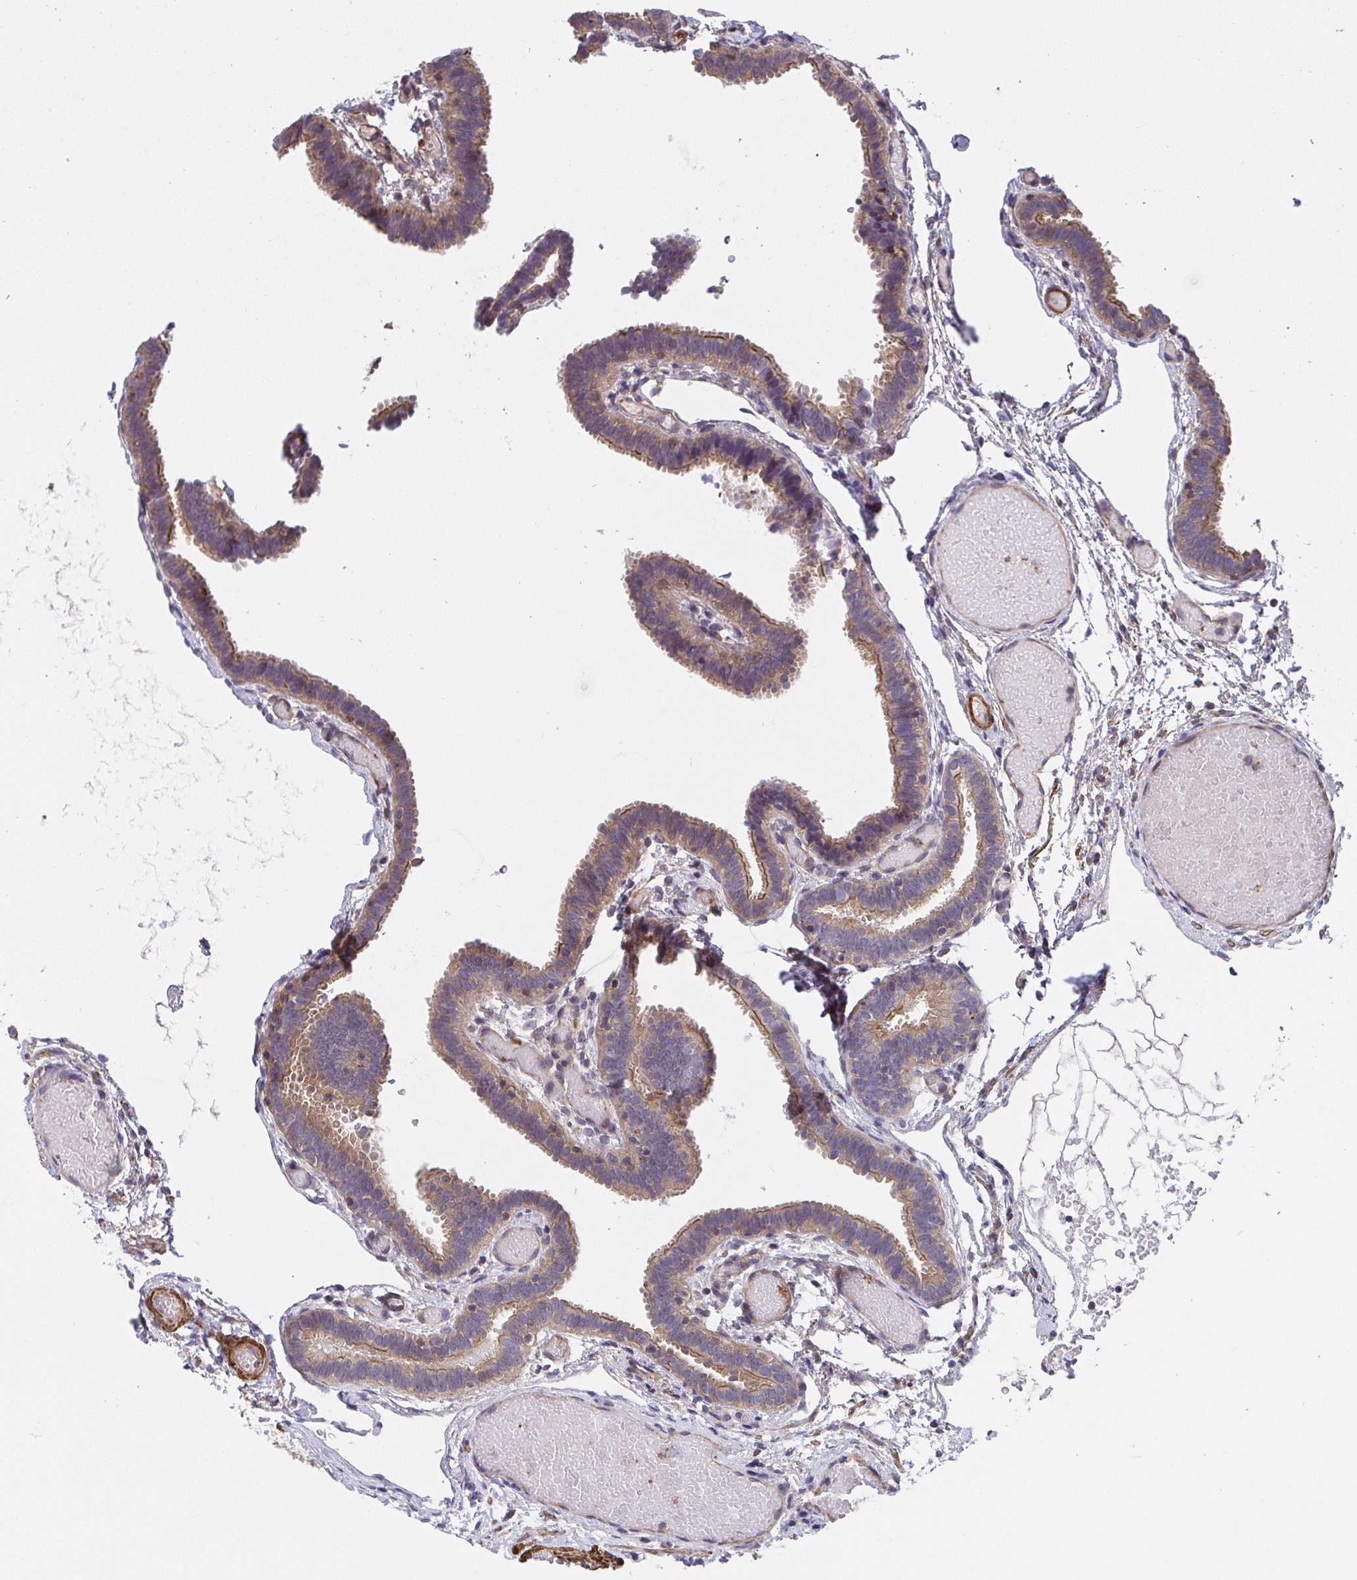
{"staining": {"intensity": "moderate", "quantity": ">75%", "location": "cytoplasmic/membranous"}, "tissue": "fallopian tube", "cell_type": "Glandular cells", "image_type": "normal", "snomed": [{"axis": "morphology", "description": "Normal tissue, NOS"}, {"axis": "topography", "description": "Fallopian tube"}], "caption": "IHC of benign fallopian tube displays medium levels of moderate cytoplasmic/membranous staining in about >75% of glandular cells. IHC stains the protein in brown and the nuclei are stained blue.", "gene": "ZNF696", "patient": {"sex": "female", "age": 37}}